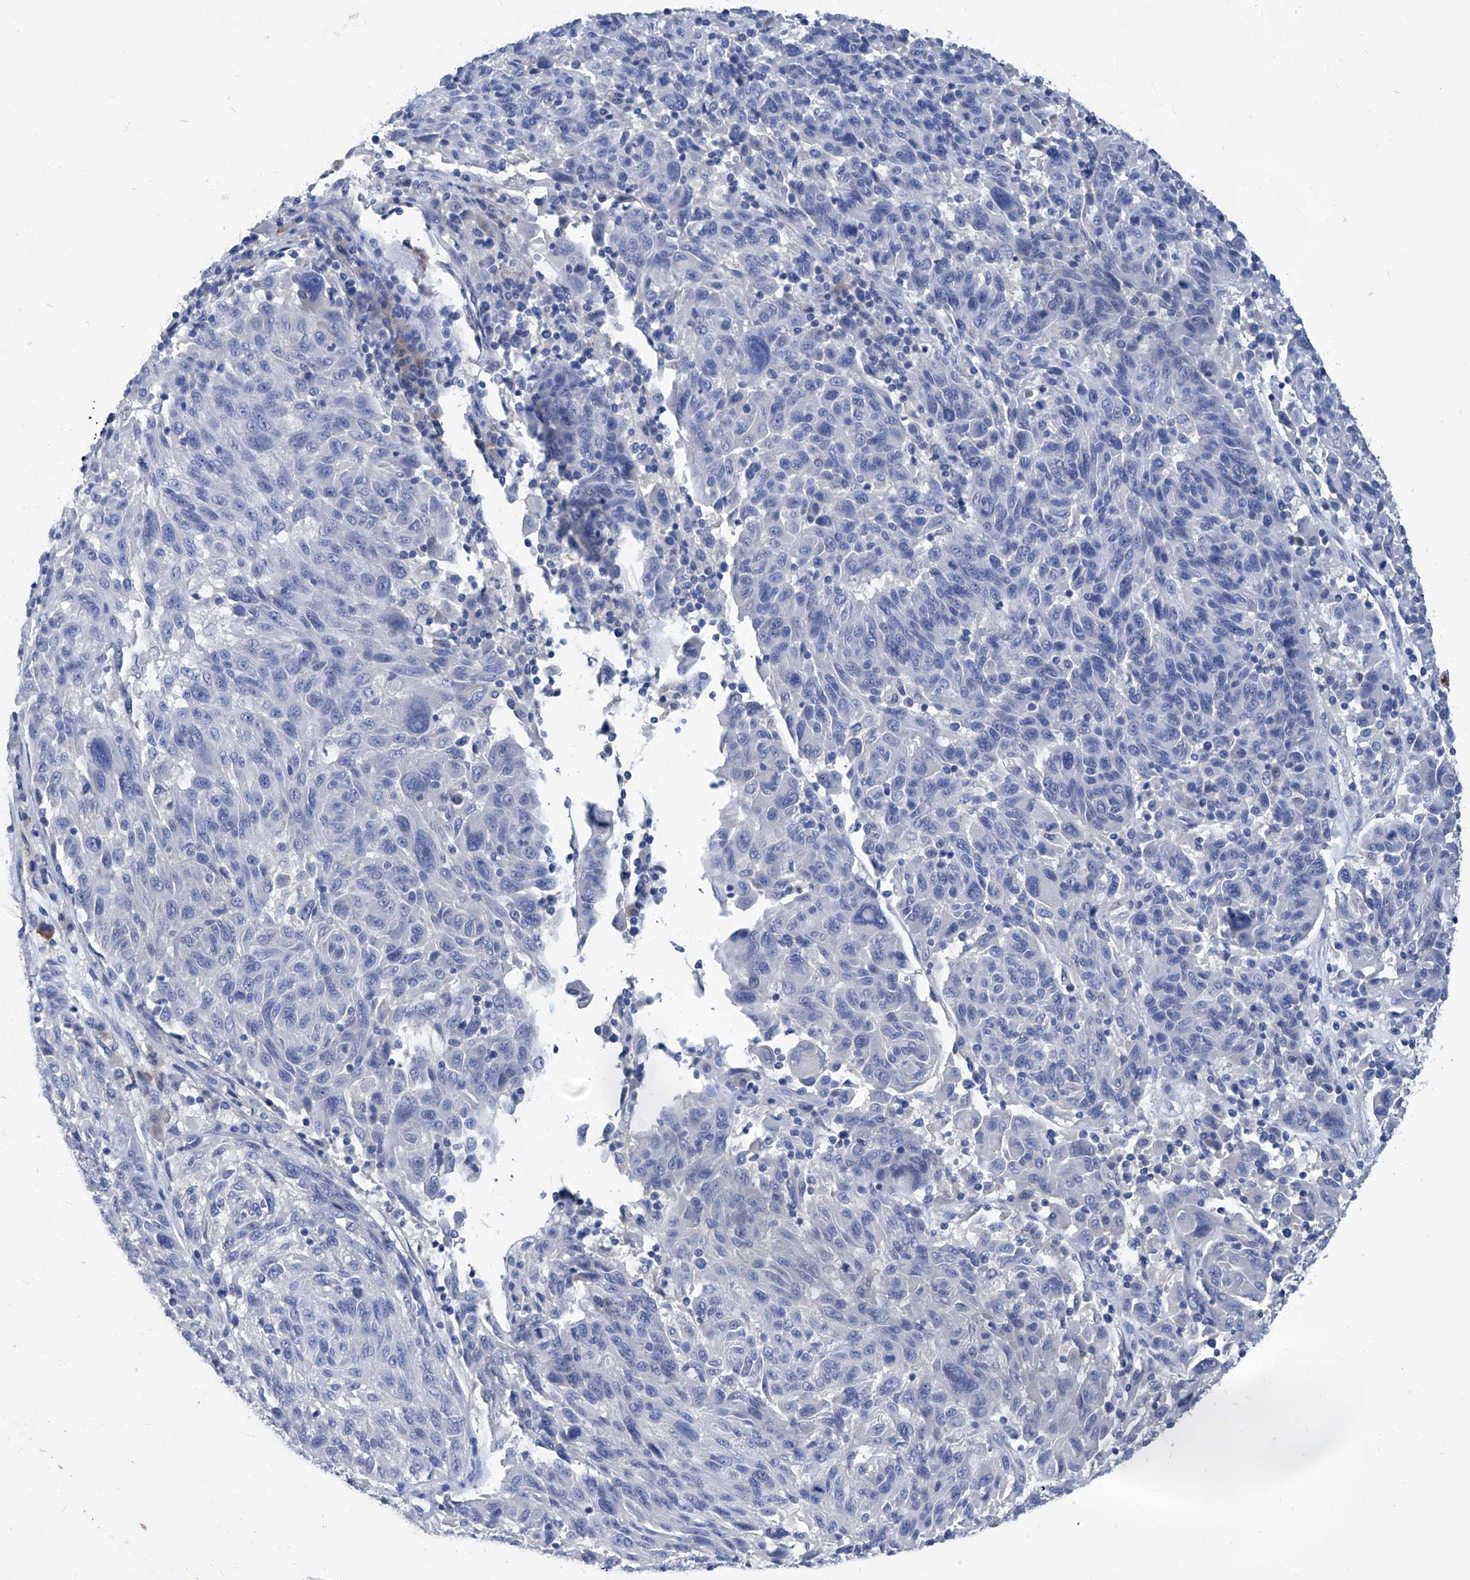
{"staining": {"intensity": "negative", "quantity": "none", "location": "none"}, "tissue": "melanoma", "cell_type": "Tumor cells", "image_type": "cancer", "snomed": [{"axis": "morphology", "description": "Malignant melanoma, NOS"}, {"axis": "topography", "description": "Skin"}], "caption": "Malignant melanoma was stained to show a protein in brown. There is no significant expression in tumor cells.", "gene": "MTARC1", "patient": {"sex": "male", "age": 53}}